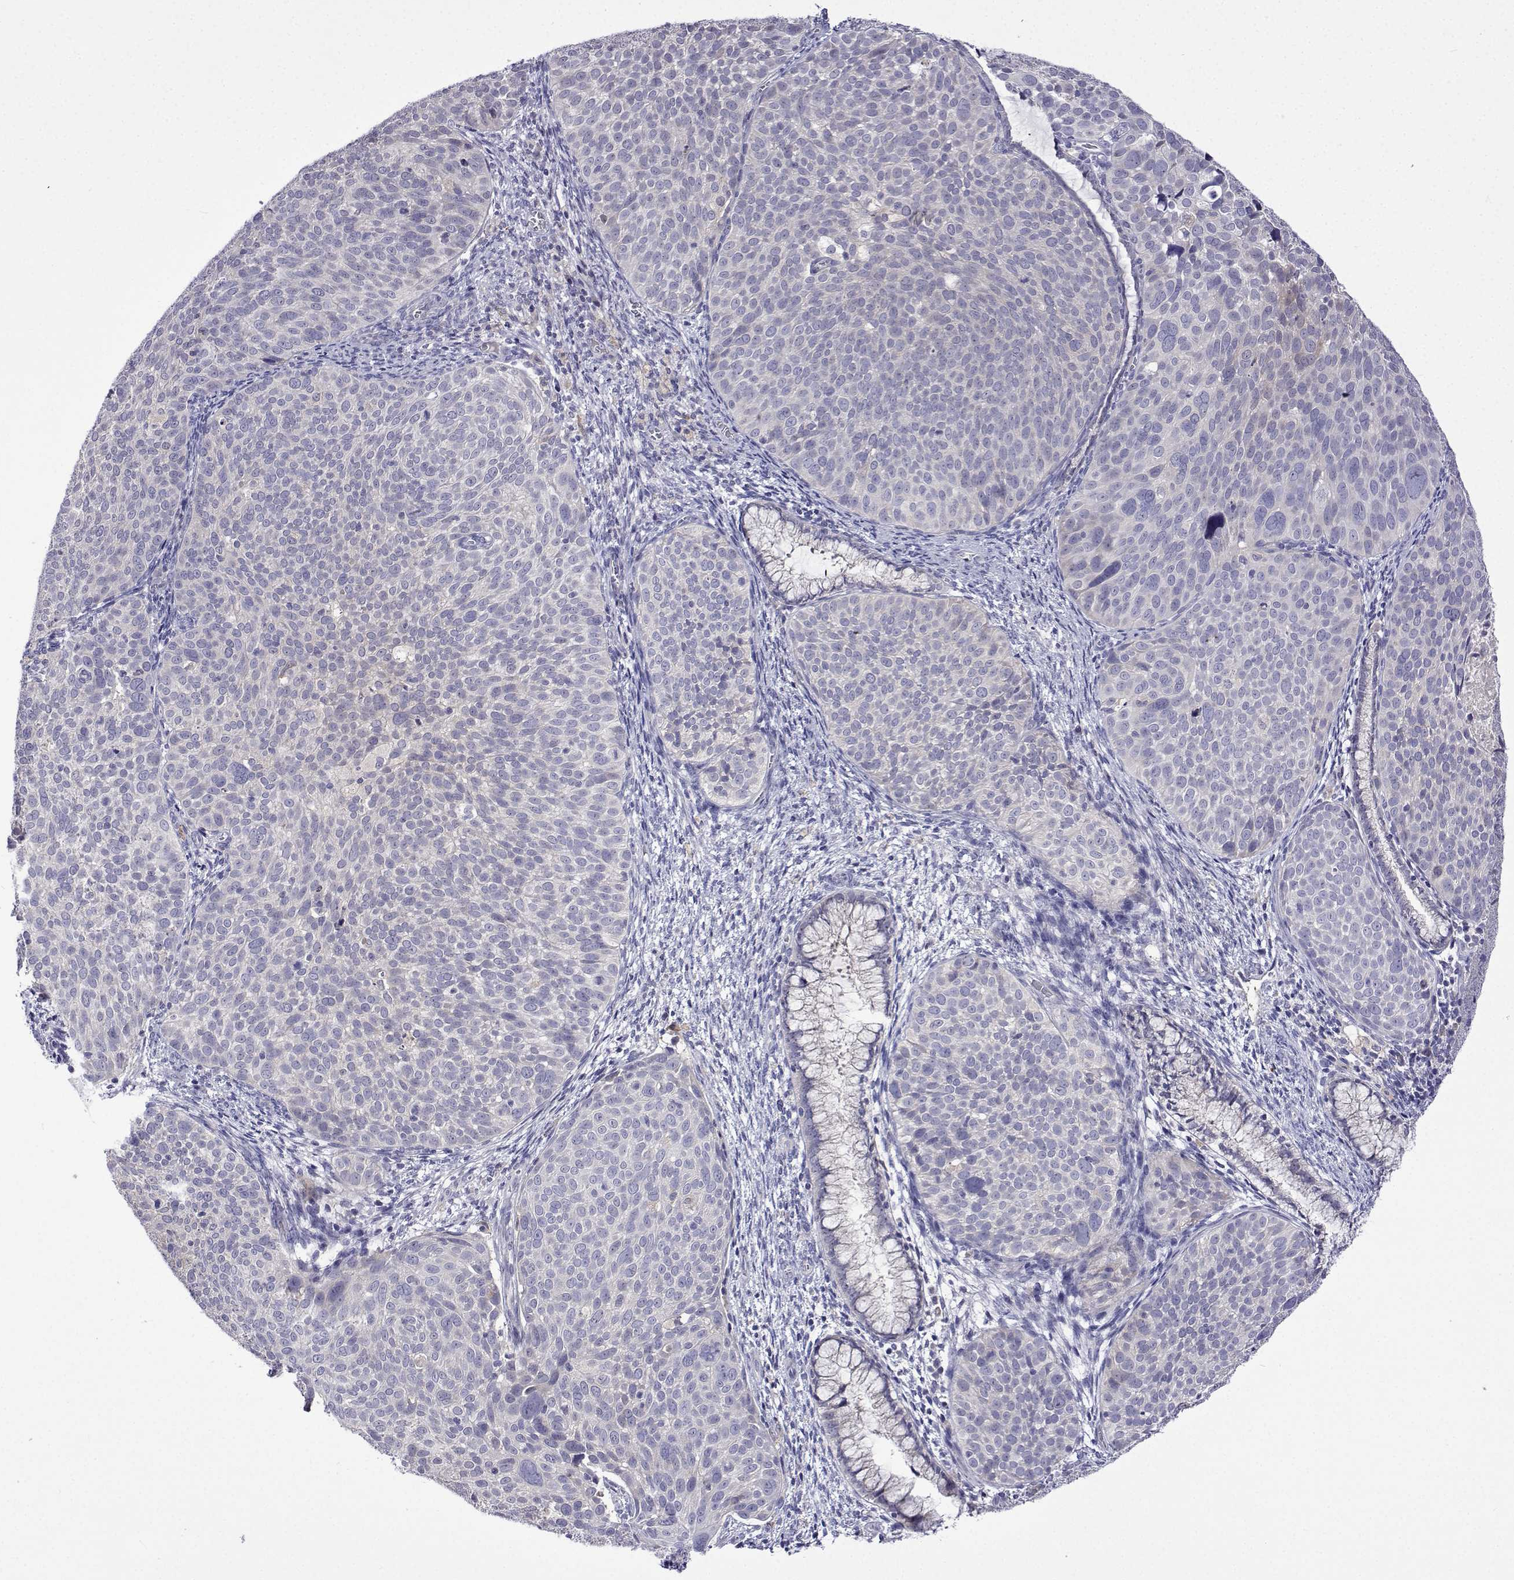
{"staining": {"intensity": "negative", "quantity": "none", "location": "none"}, "tissue": "cervical cancer", "cell_type": "Tumor cells", "image_type": "cancer", "snomed": [{"axis": "morphology", "description": "Squamous cell carcinoma, NOS"}, {"axis": "topography", "description": "Cervix"}], "caption": "Tumor cells show no significant protein positivity in cervical squamous cell carcinoma. (Stains: DAB IHC with hematoxylin counter stain, Microscopy: brightfield microscopy at high magnification).", "gene": "SULT2A1", "patient": {"sex": "female", "age": 39}}